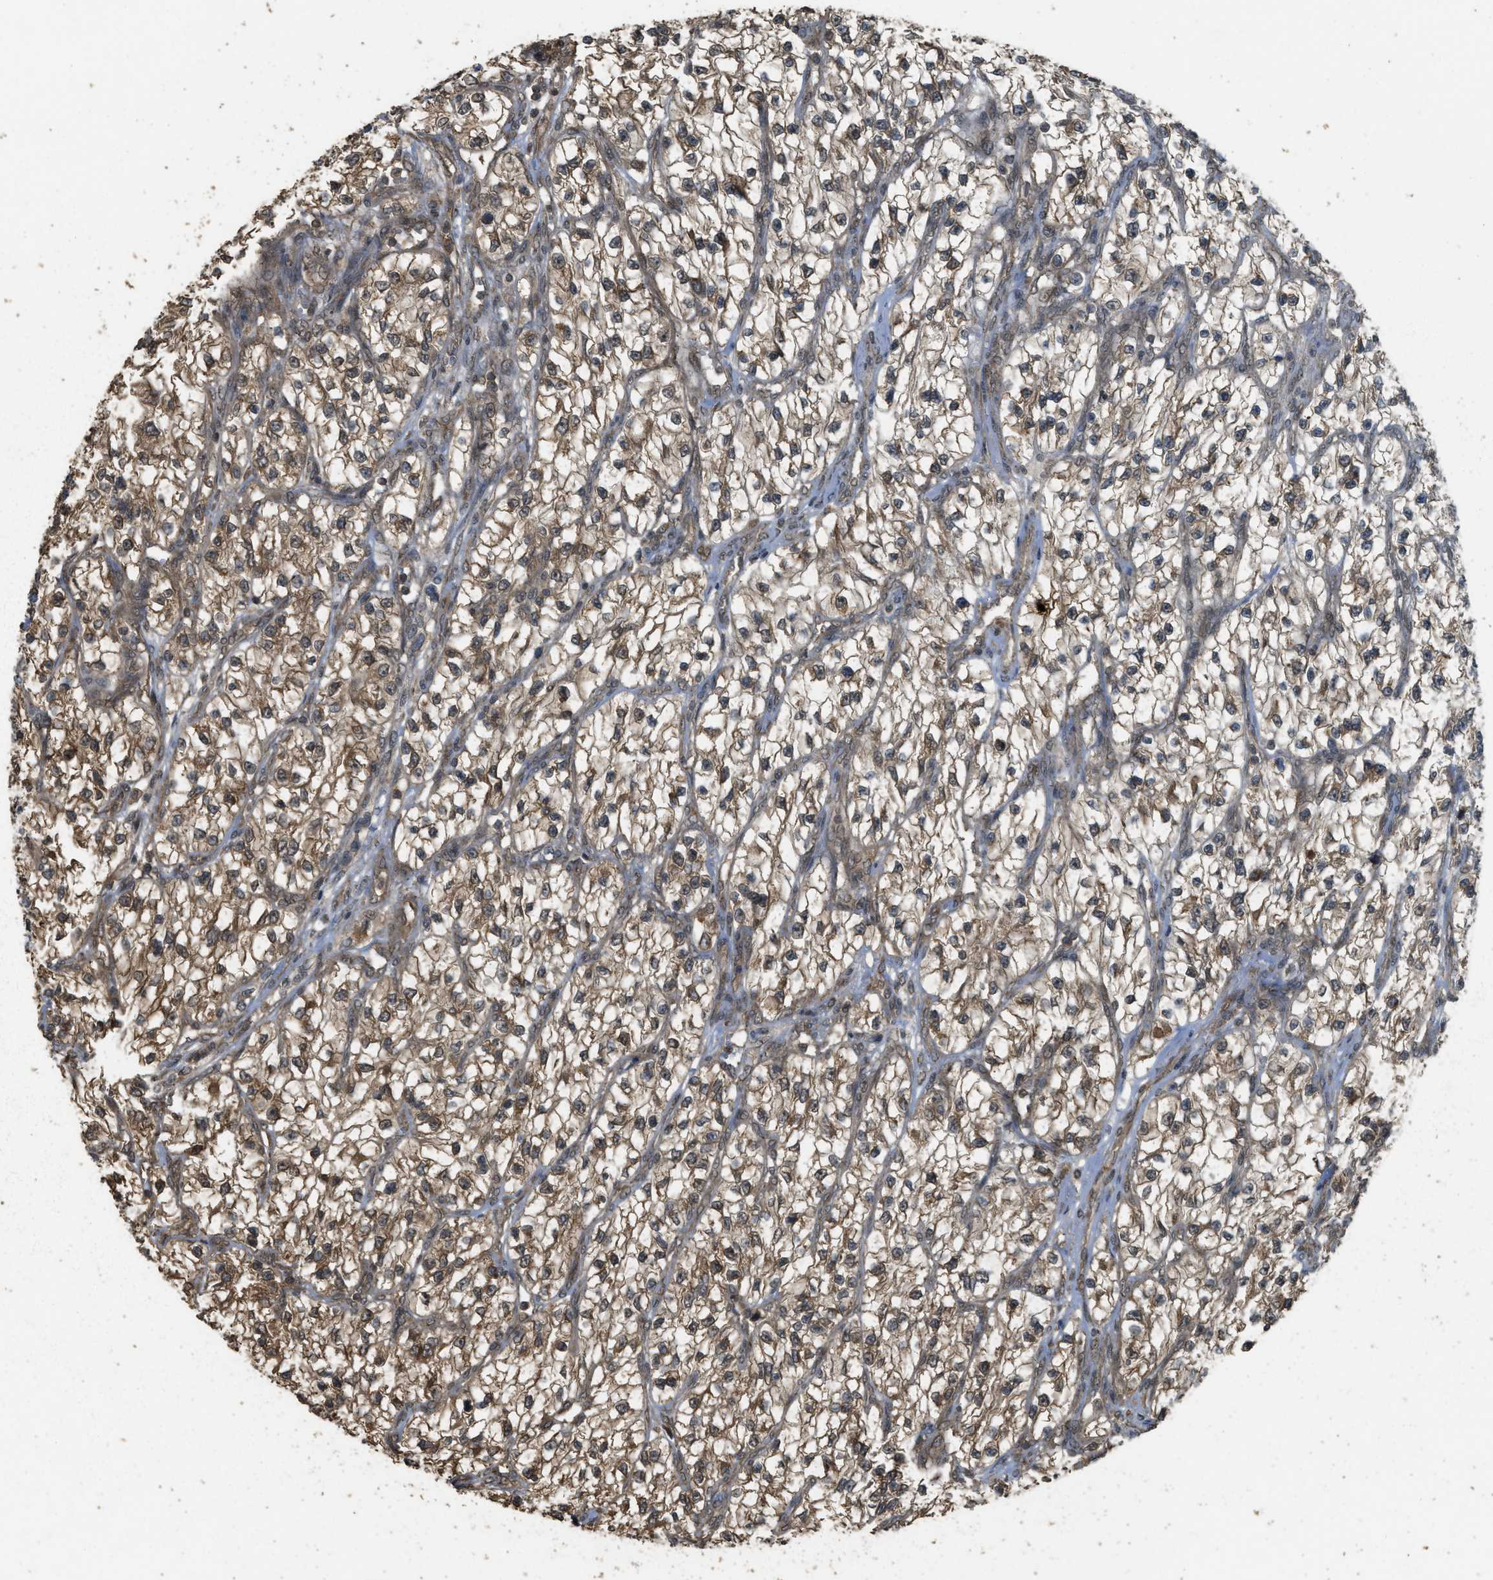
{"staining": {"intensity": "moderate", "quantity": ">75%", "location": "cytoplasmic/membranous"}, "tissue": "renal cancer", "cell_type": "Tumor cells", "image_type": "cancer", "snomed": [{"axis": "morphology", "description": "Adenocarcinoma, NOS"}, {"axis": "topography", "description": "Kidney"}], "caption": "The immunohistochemical stain labels moderate cytoplasmic/membranous staining in tumor cells of adenocarcinoma (renal) tissue. Ihc stains the protein in brown and the nuclei are stained blue.", "gene": "CTPS1", "patient": {"sex": "female", "age": 57}}